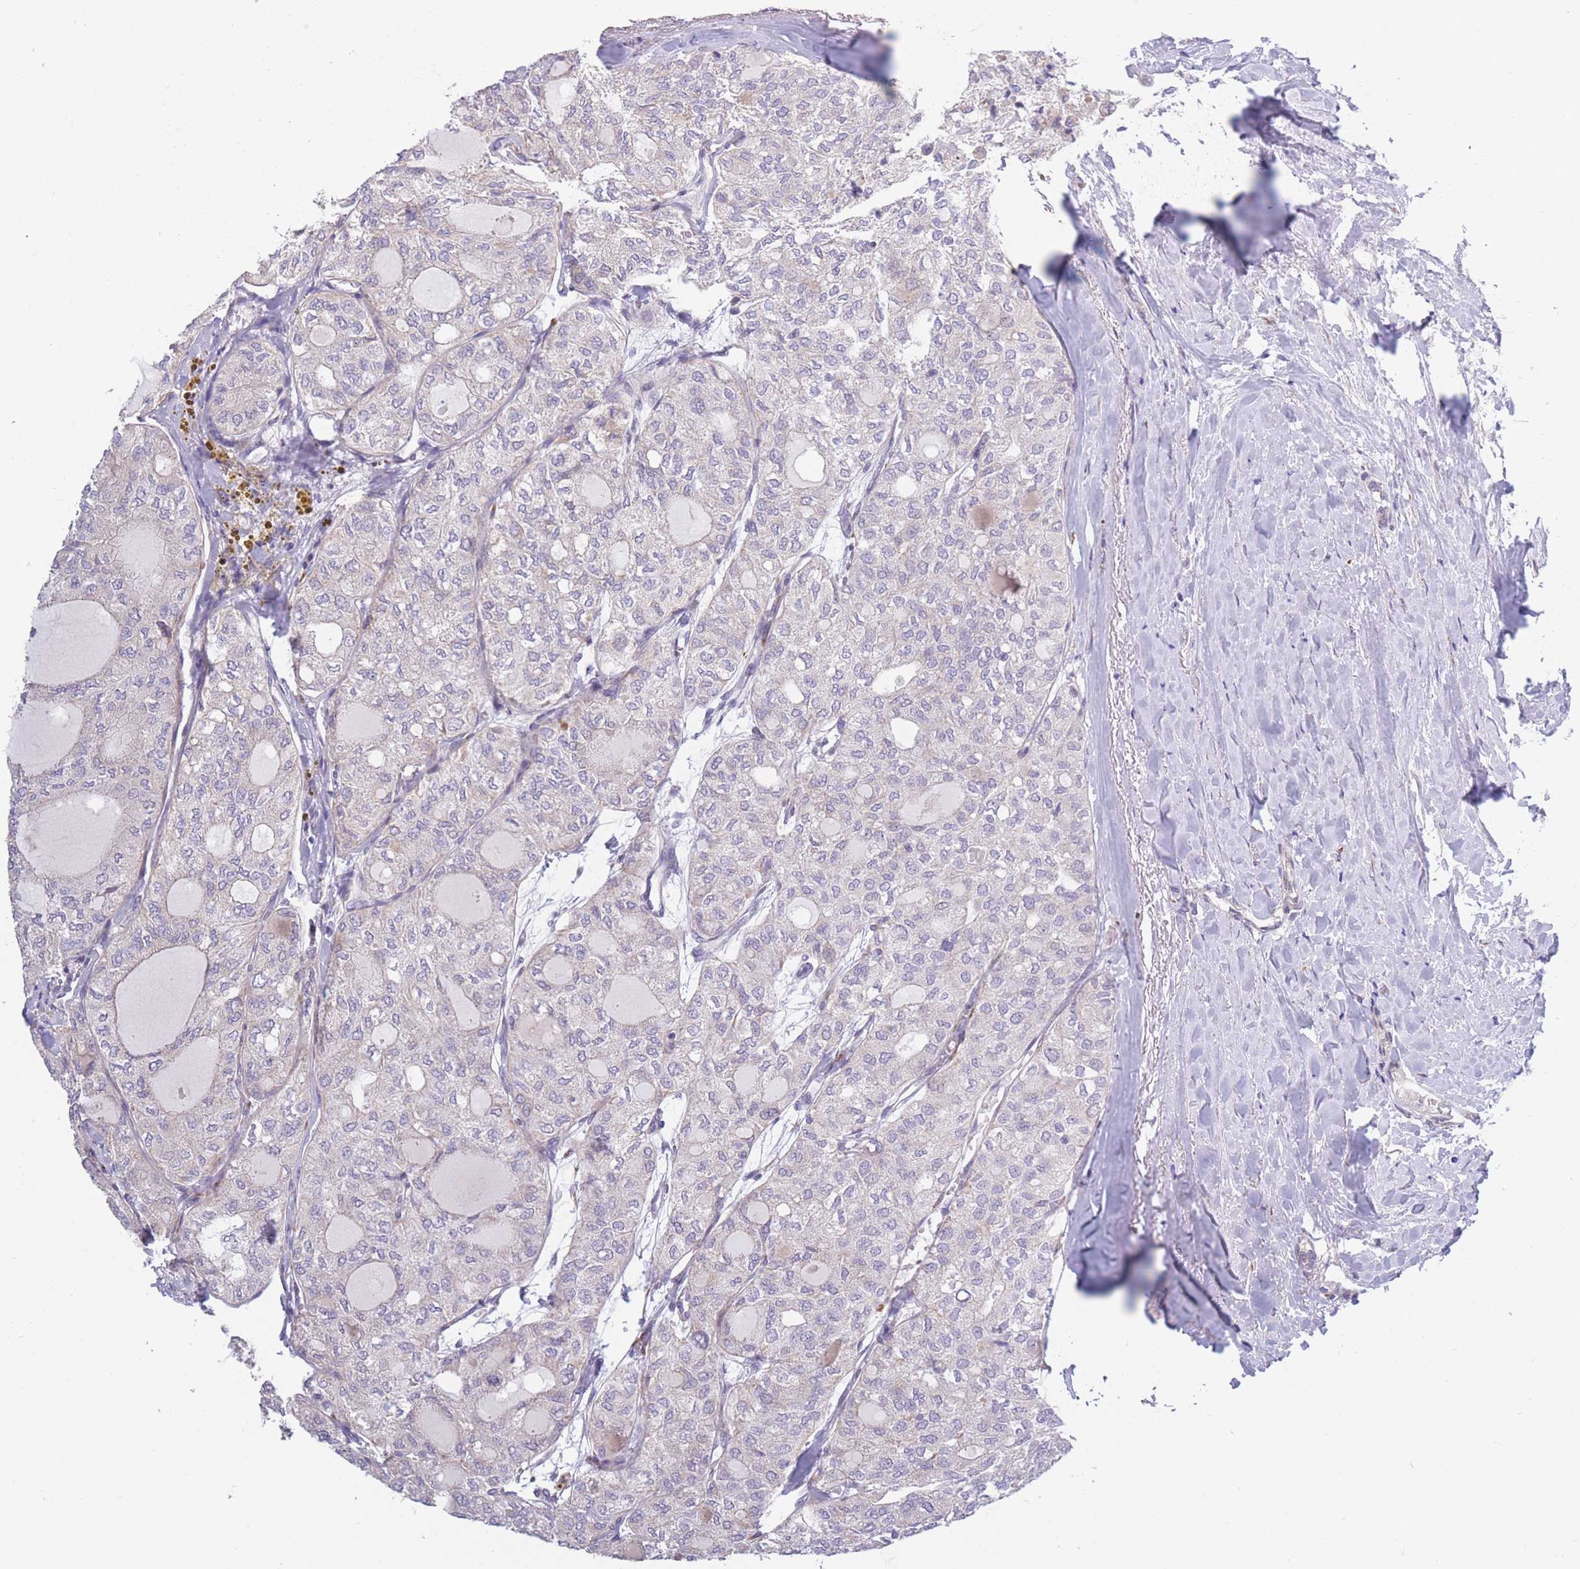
{"staining": {"intensity": "negative", "quantity": "none", "location": "none"}, "tissue": "thyroid cancer", "cell_type": "Tumor cells", "image_type": "cancer", "snomed": [{"axis": "morphology", "description": "Follicular adenoma carcinoma, NOS"}, {"axis": "topography", "description": "Thyroid gland"}], "caption": "Tumor cells are negative for brown protein staining in thyroid cancer. (Stains: DAB (3,3'-diaminobenzidine) IHC with hematoxylin counter stain, Microscopy: brightfield microscopy at high magnification).", "gene": "CCNQ", "patient": {"sex": "male", "age": 75}}